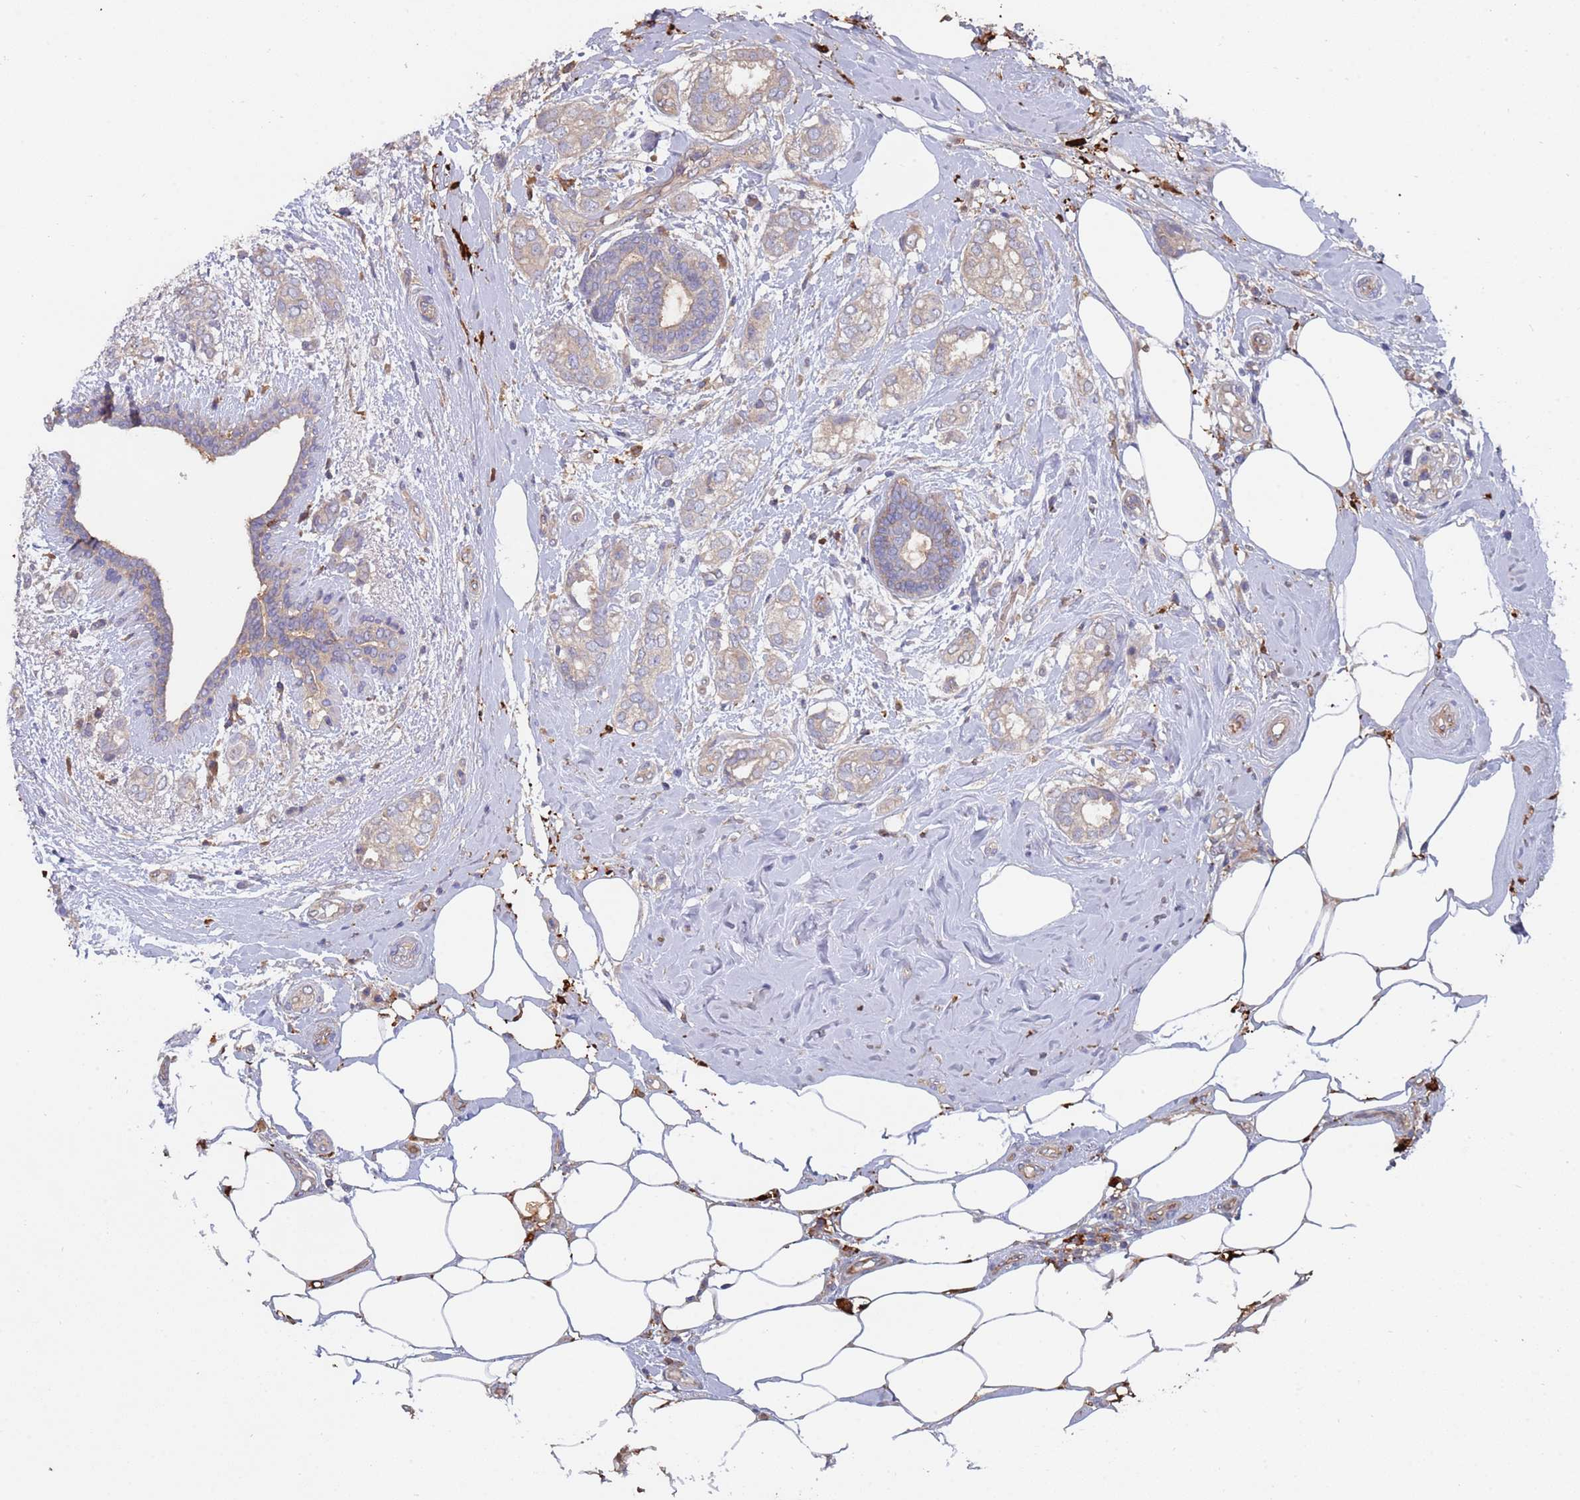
{"staining": {"intensity": "weak", "quantity": "<25%", "location": "cytoplasmic/membranous"}, "tissue": "breast cancer", "cell_type": "Tumor cells", "image_type": "cancer", "snomed": [{"axis": "morphology", "description": "Duct carcinoma"}, {"axis": "topography", "description": "Breast"}], "caption": "This photomicrograph is of breast cancer (infiltrating ductal carcinoma) stained with IHC to label a protein in brown with the nuclei are counter-stained blue. There is no positivity in tumor cells.", "gene": "MALRD1", "patient": {"sex": "female", "age": 73}}